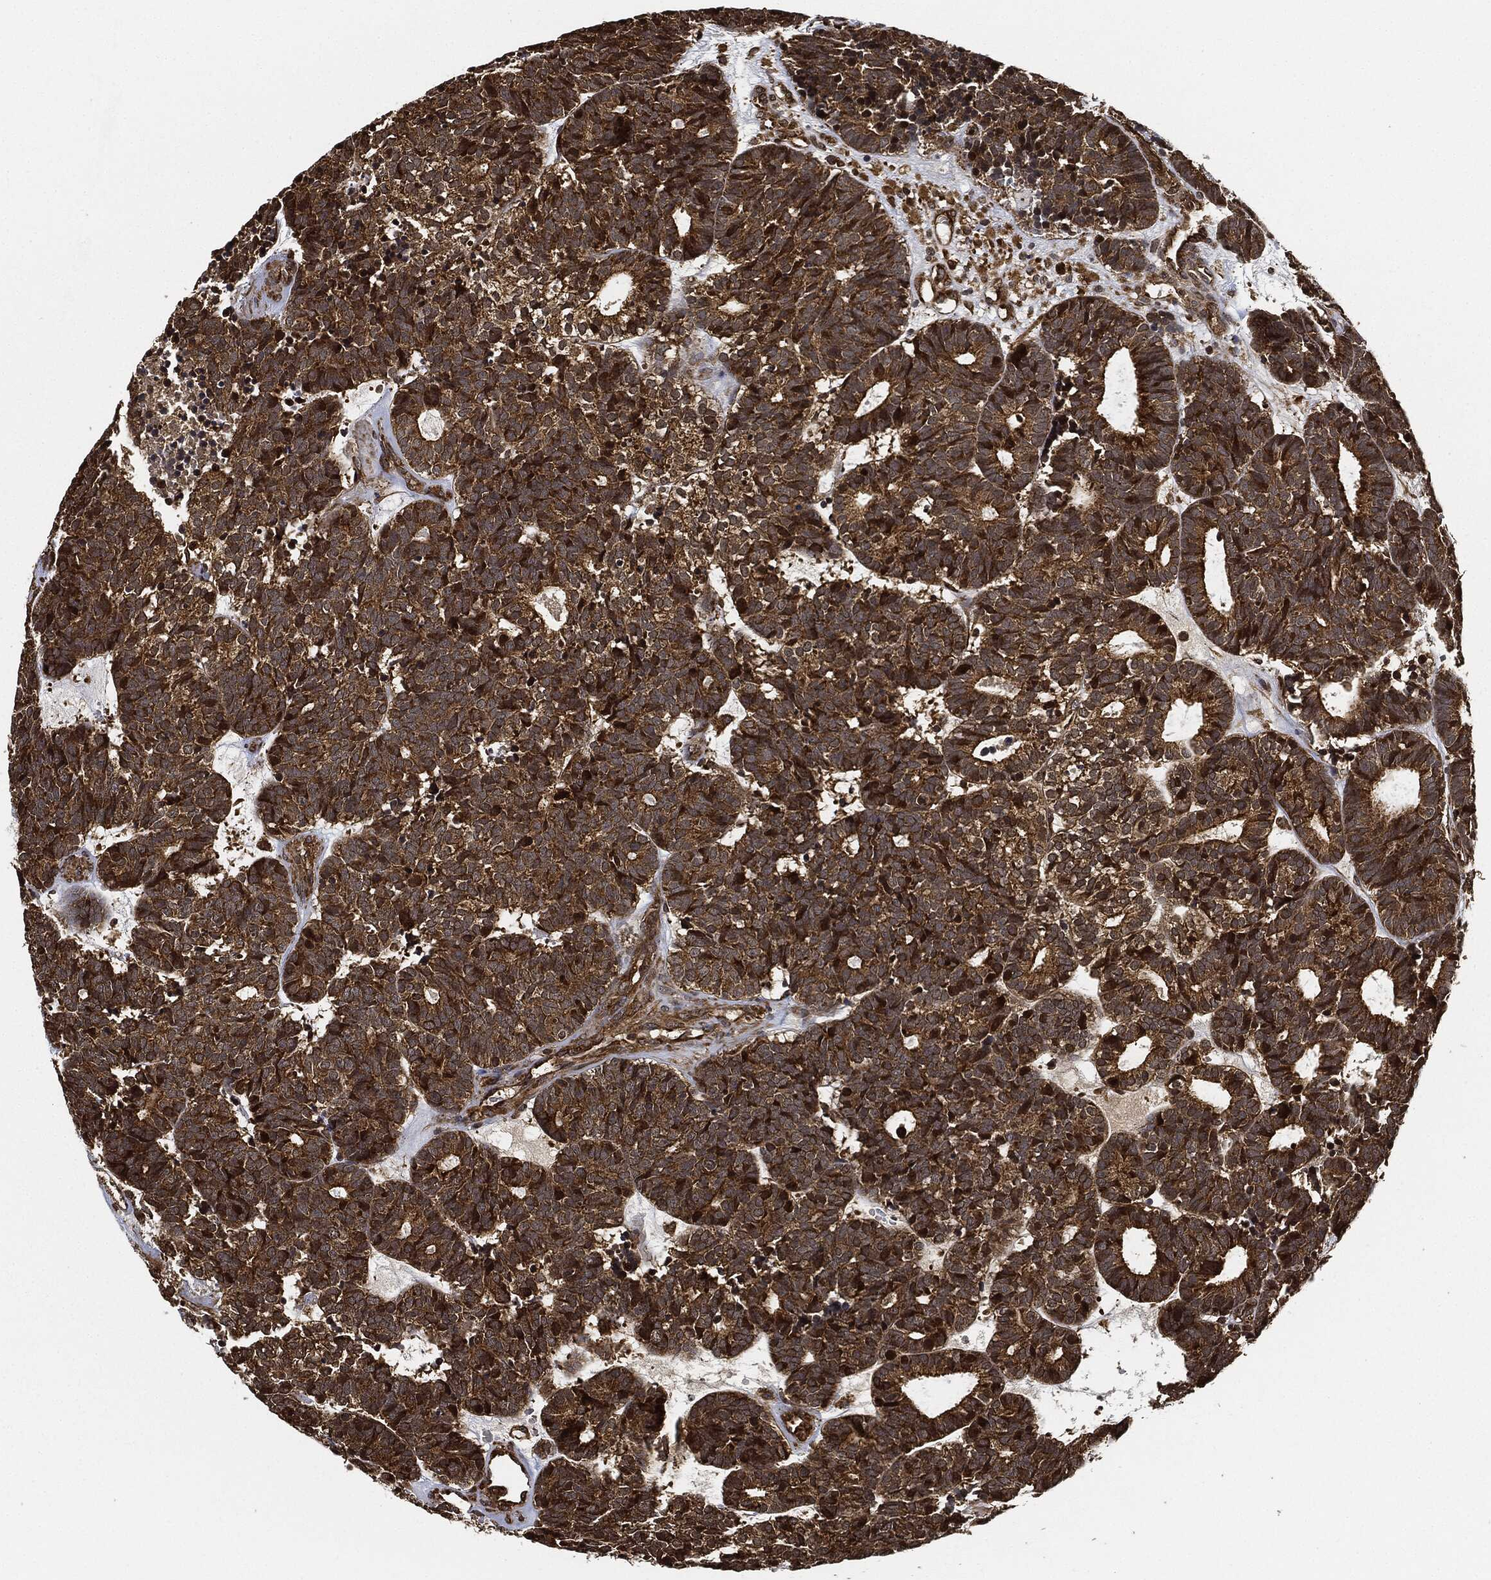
{"staining": {"intensity": "strong", "quantity": ">75%", "location": "cytoplasmic/membranous"}, "tissue": "head and neck cancer", "cell_type": "Tumor cells", "image_type": "cancer", "snomed": [{"axis": "morphology", "description": "Adenocarcinoma, NOS"}, {"axis": "topography", "description": "Head-Neck"}], "caption": "Approximately >75% of tumor cells in human head and neck cancer show strong cytoplasmic/membranous protein expression as visualized by brown immunohistochemical staining.", "gene": "CEP290", "patient": {"sex": "female", "age": 81}}